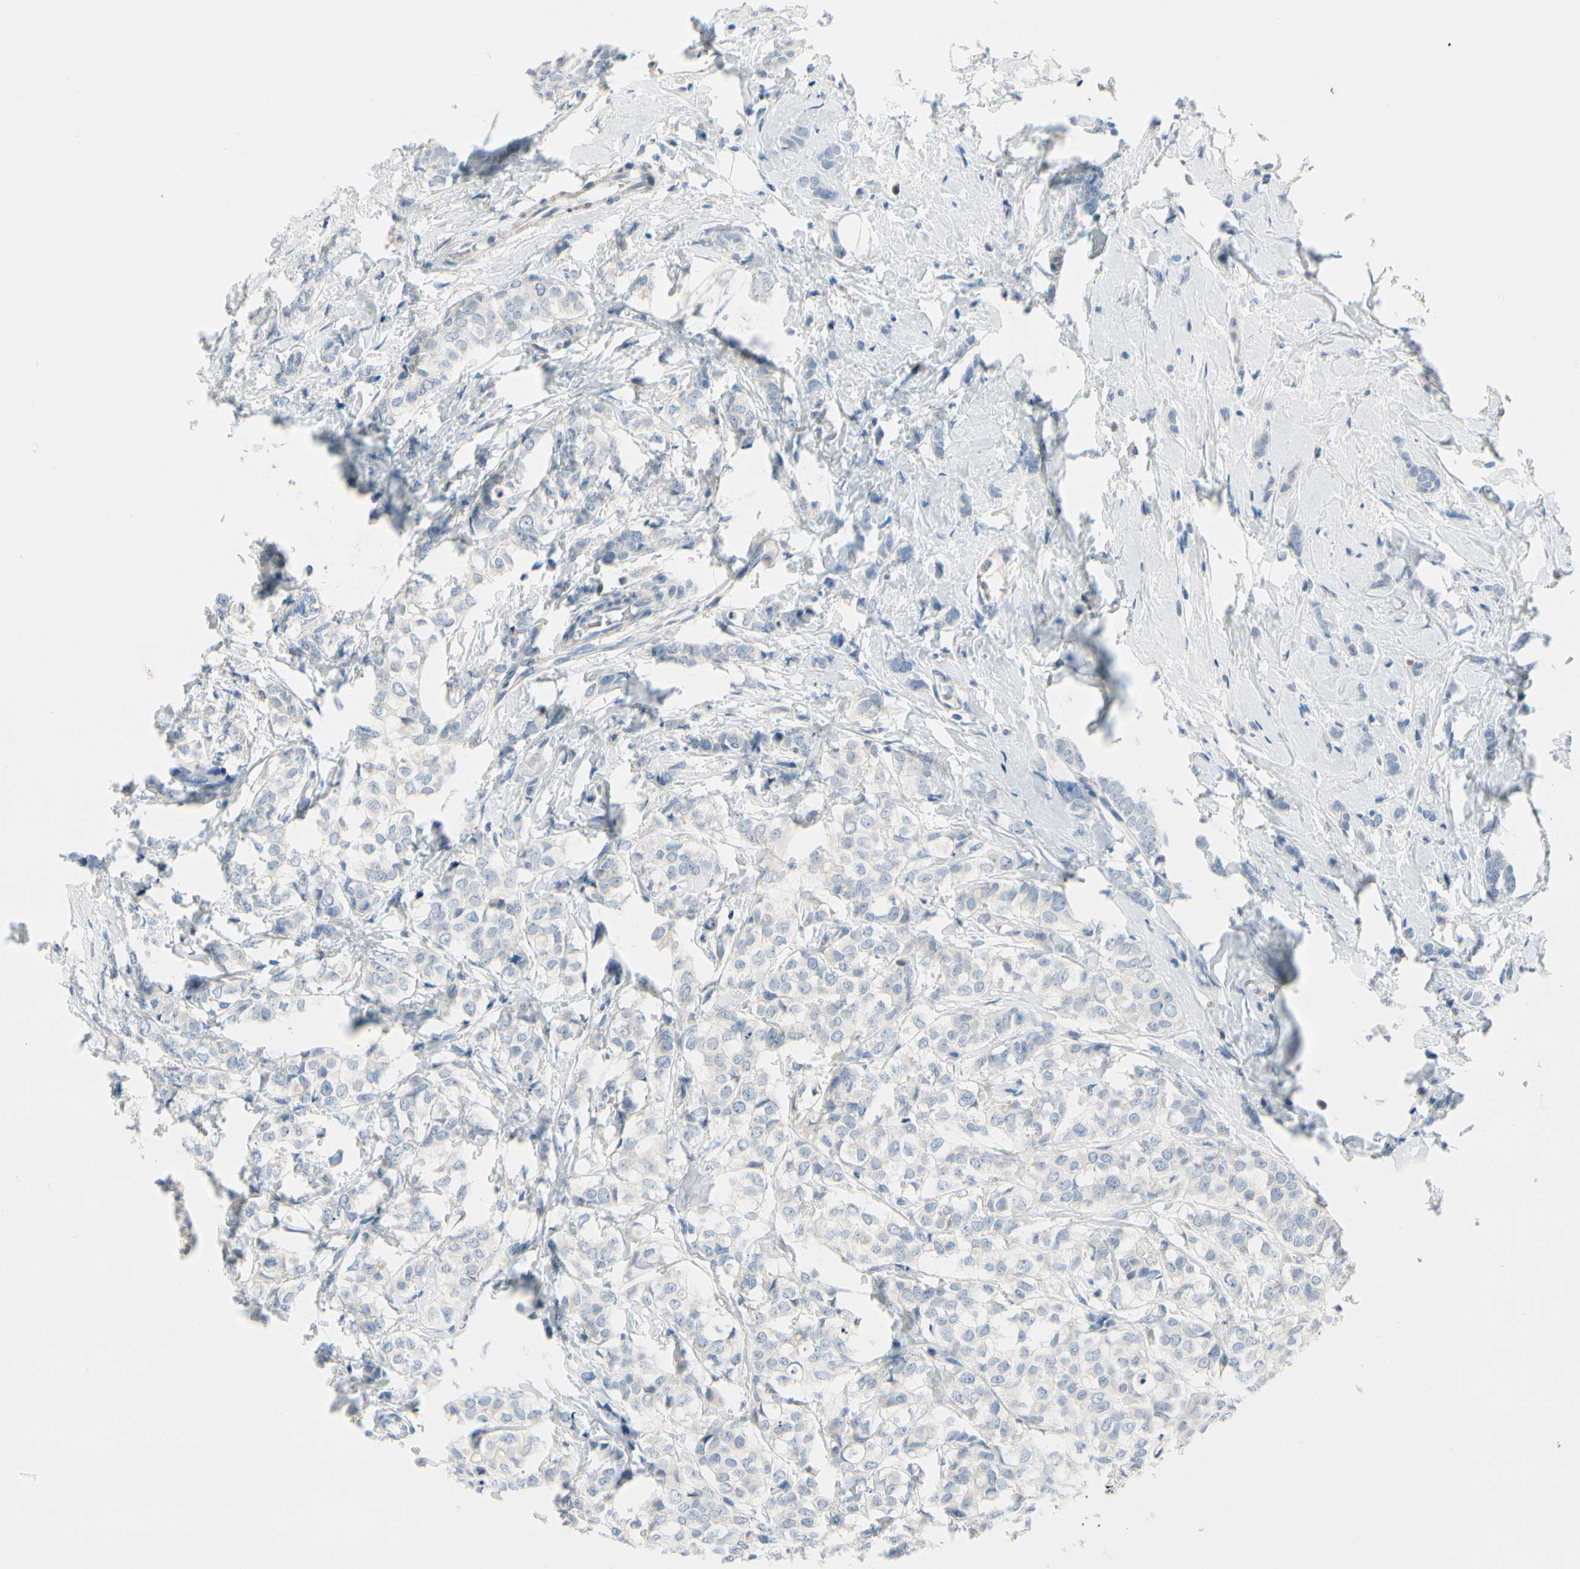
{"staining": {"intensity": "negative", "quantity": "none", "location": "none"}, "tissue": "breast cancer", "cell_type": "Tumor cells", "image_type": "cancer", "snomed": [{"axis": "morphology", "description": "Lobular carcinoma"}, {"axis": "topography", "description": "Breast"}], "caption": "The histopathology image displays no significant expression in tumor cells of lobular carcinoma (breast).", "gene": "FCER2", "patient": {"sex": "female", "age": 60}}